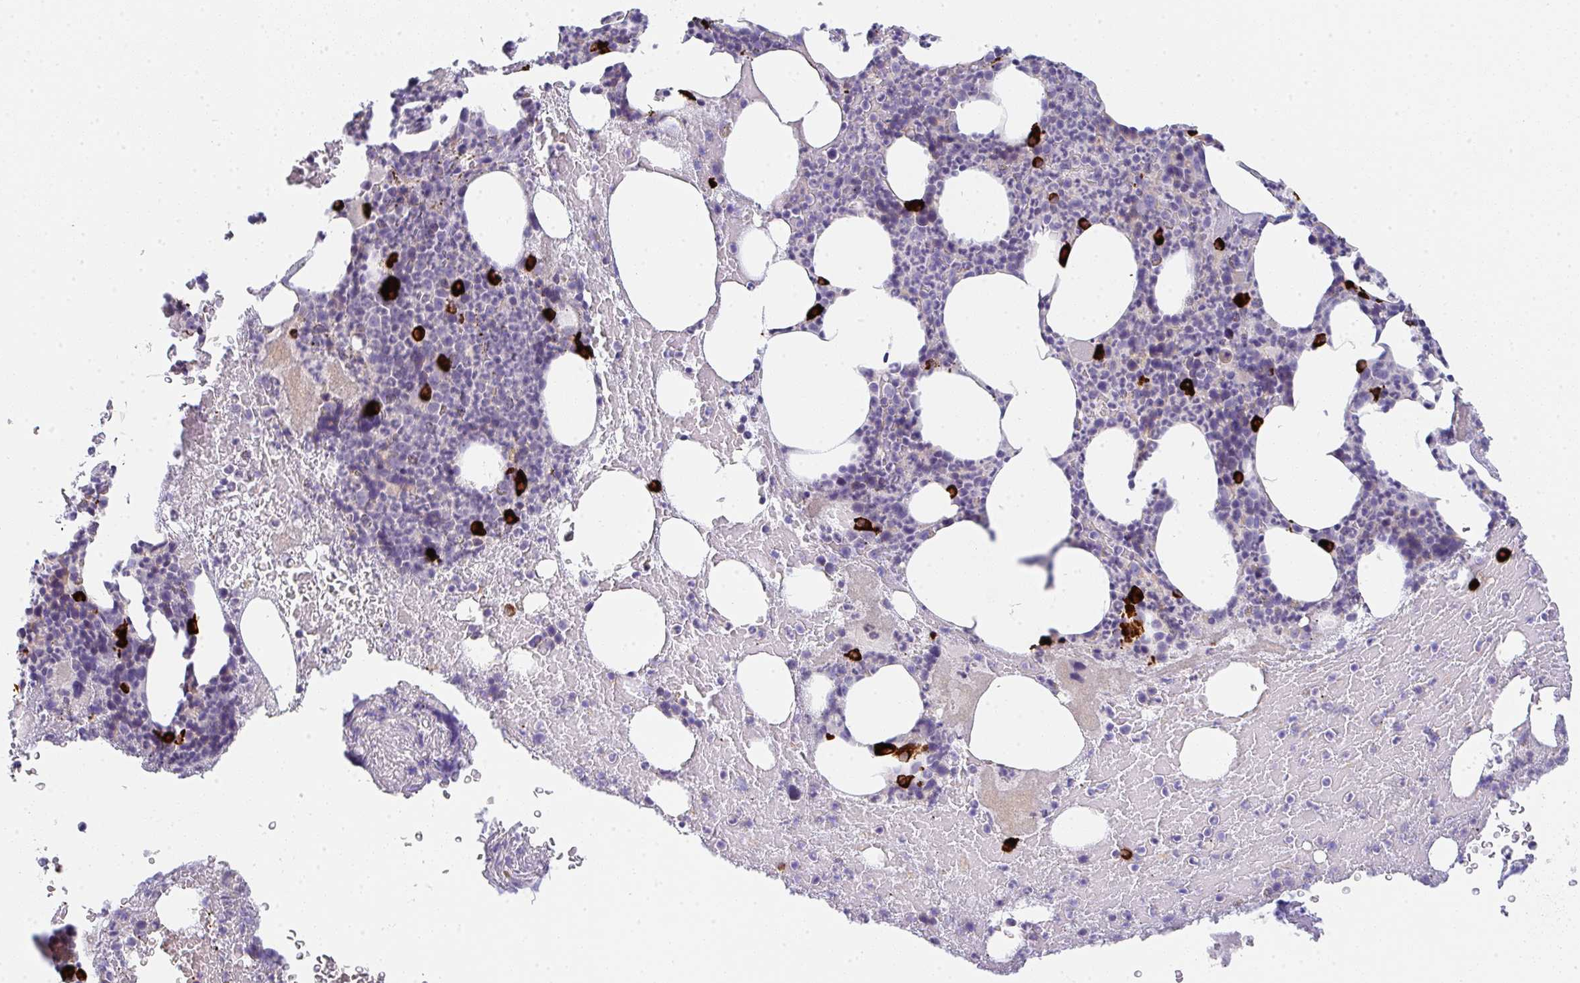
{"staining": {"intensity": "strong", "quantity": "<25%", "location": "cytoplasmic/membranous"}, "tissue": "bone marrow", "cell_type": "Hematopoietic cells", "image_type": "normal", "snomed": [{"axis": "morphology", "description": "Normal tissue, NOS"}, {"axis": "topography", "description": "Bone marrow"}], "caption": "Hematopoietic cells exhibit medium levels of strong cytoplasmic/membranous positivity in approximately <25% of cells in normal bone marrow.", "gene": "CACNA1S", "patient": {"sex": "female", "age": 59}}